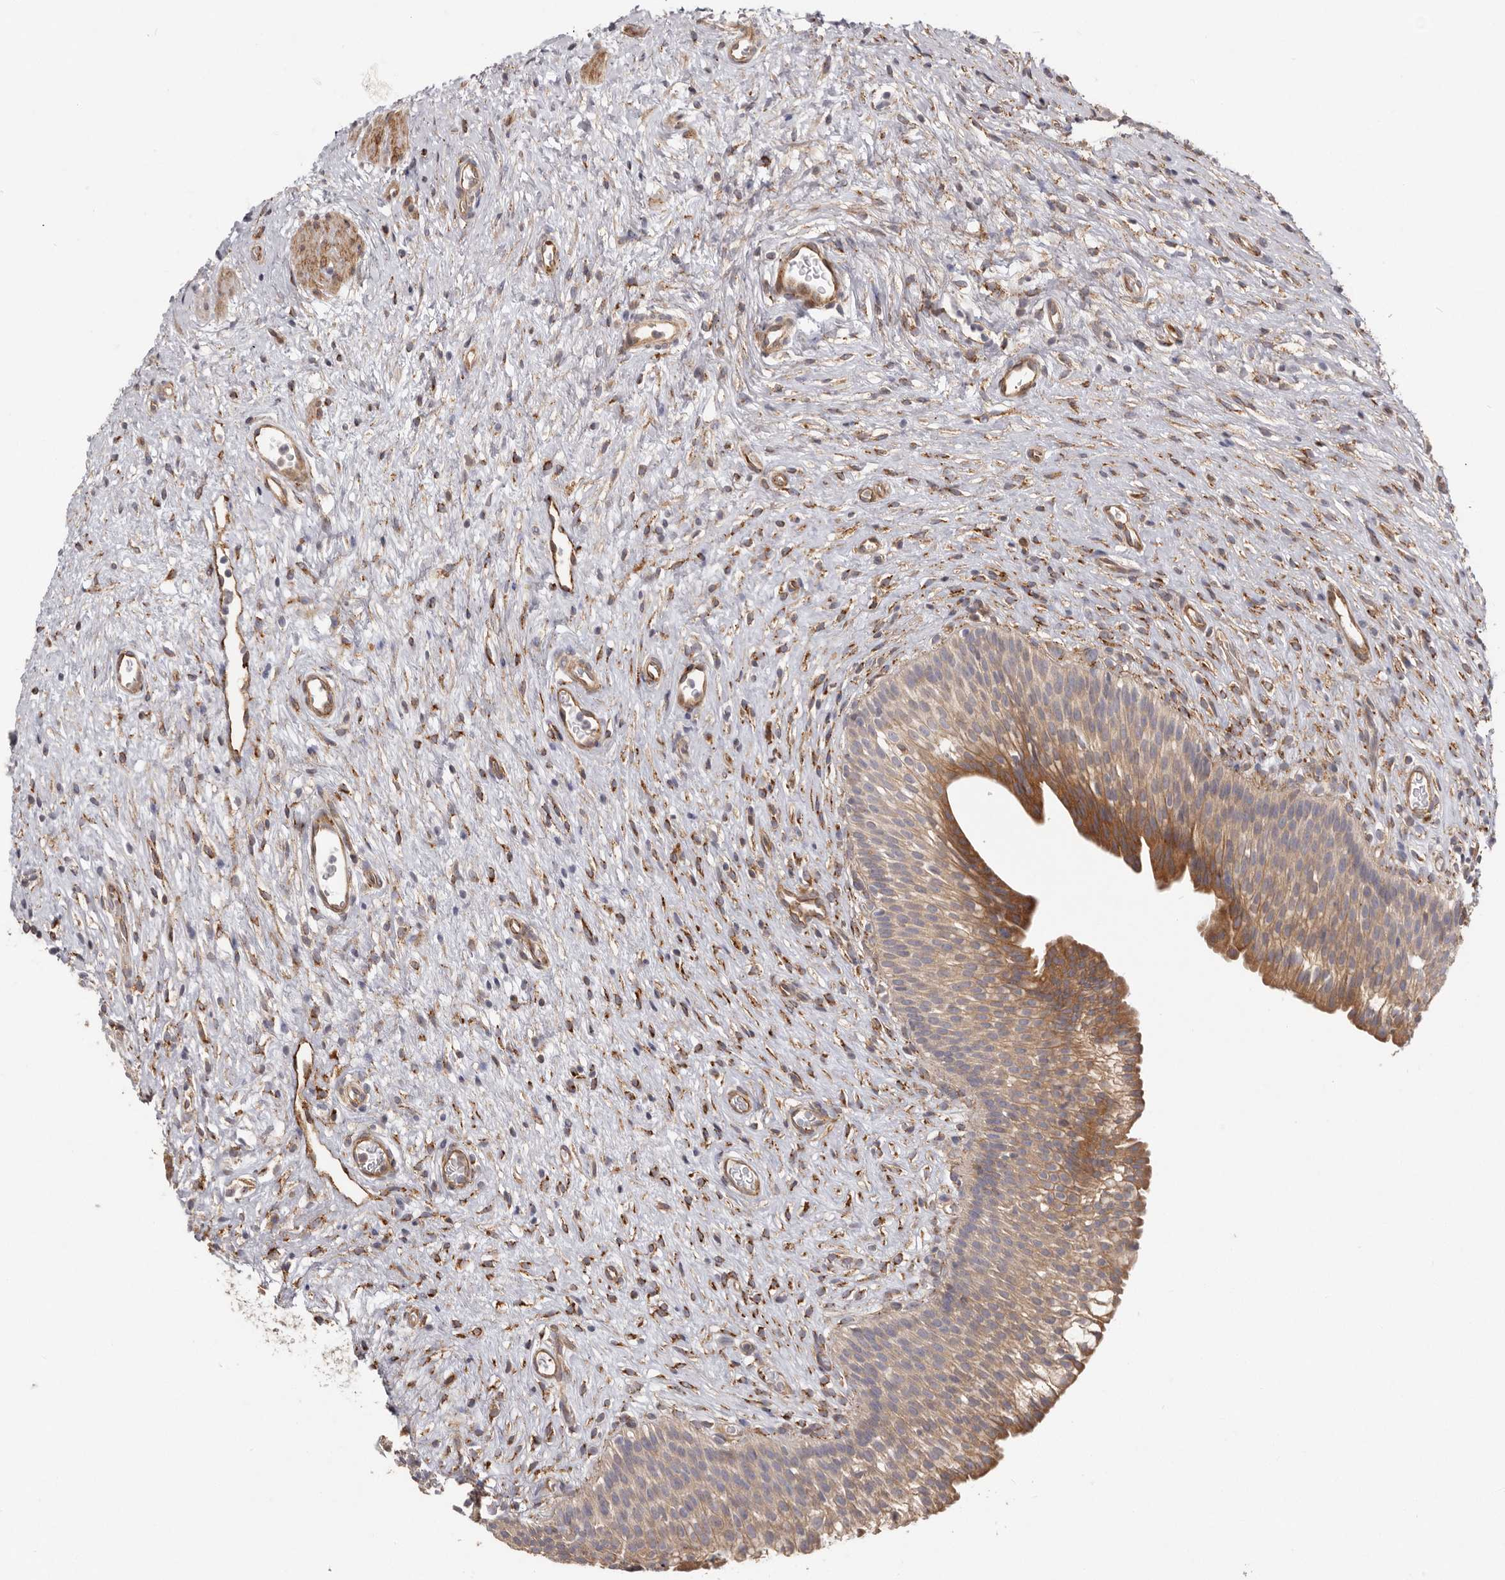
{"staining": {"intensity": "moderate", "quantity": ">75%", "location": "cytoplasmic/membranous"}, "tissue": "urinary bladder", "cell_type": "Urothelial cells", "image_type": "normal", "snomed": [{"axis": "morphology", "description": "Normal tissue, NOS"}, {"axis": "topography", "description": "Urinary bladder"}], "caption": "IHC image of normal urinary bladder: urinary bladder stained using IHC shows medium levels of moderate protein expression localized specifically in the cytoplasmic/membranous of urothelial cells, appearing as a cytoplasmic/membranous brown color.", "gene": "WDTC1", "patient": {"sex": "male", "age": 1}}